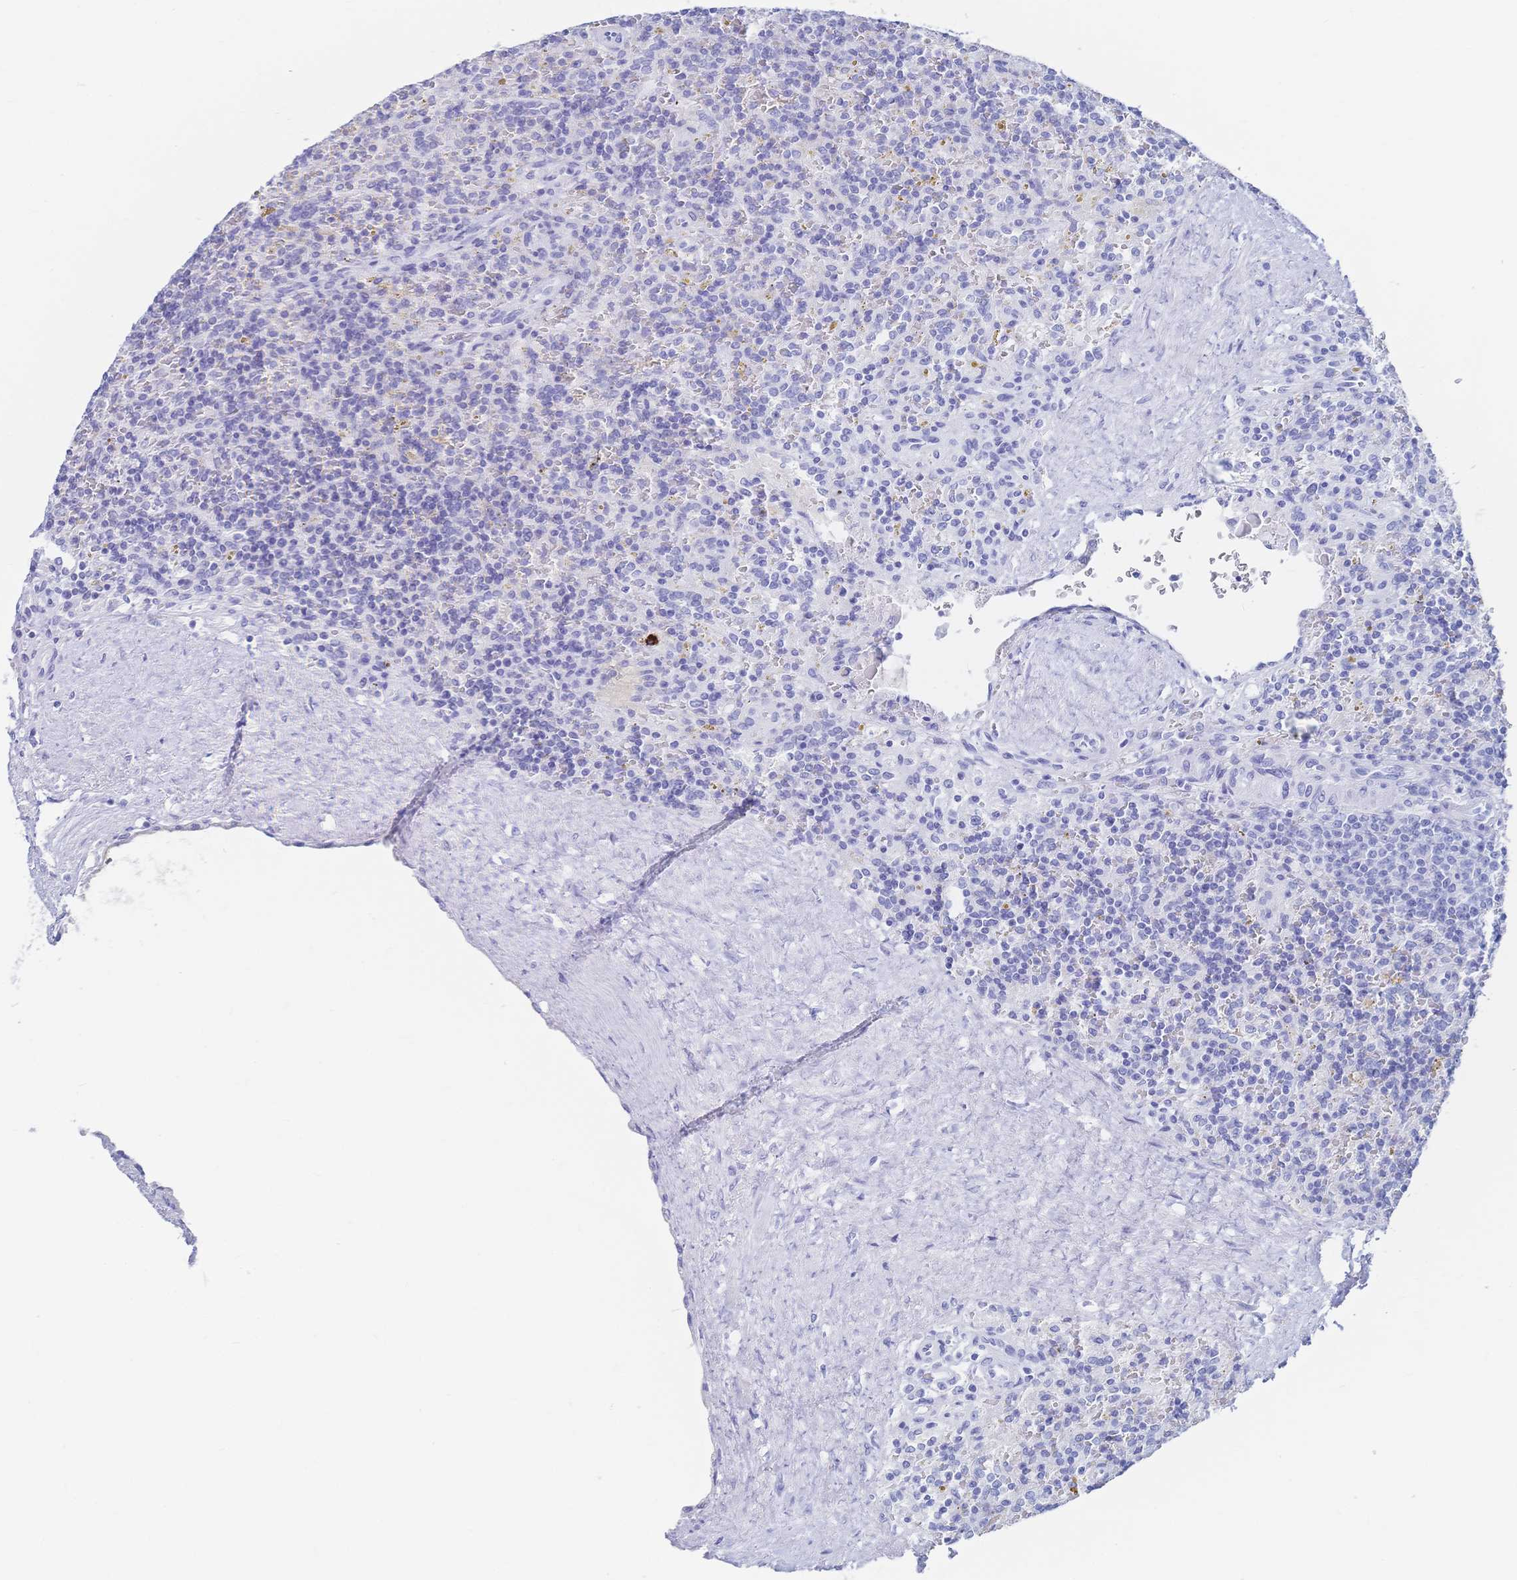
{"staining": {"intensity": "negative", "quantity": "none", "location": "none"}, "tissue": "lymphoma", "cell_type": "Tumor cells", "image_type": "cancer", "snomed": [{"axis": "morphology", "description": "Malignant lymphoma, non-Hodgkin's type, Low grade"}, {"axis": "topography", "description": "Spleen"}], "caption": "IHC image of human malignant lymphoma, non-Hodgkin's type (low-grade) stained for a protein (brown), which displays no positivity in tumor cells. (IHC, brightfield microscopy, high magnification).", "gene": "IL2RB", "patient": {"sex": "male", "age": 67}}